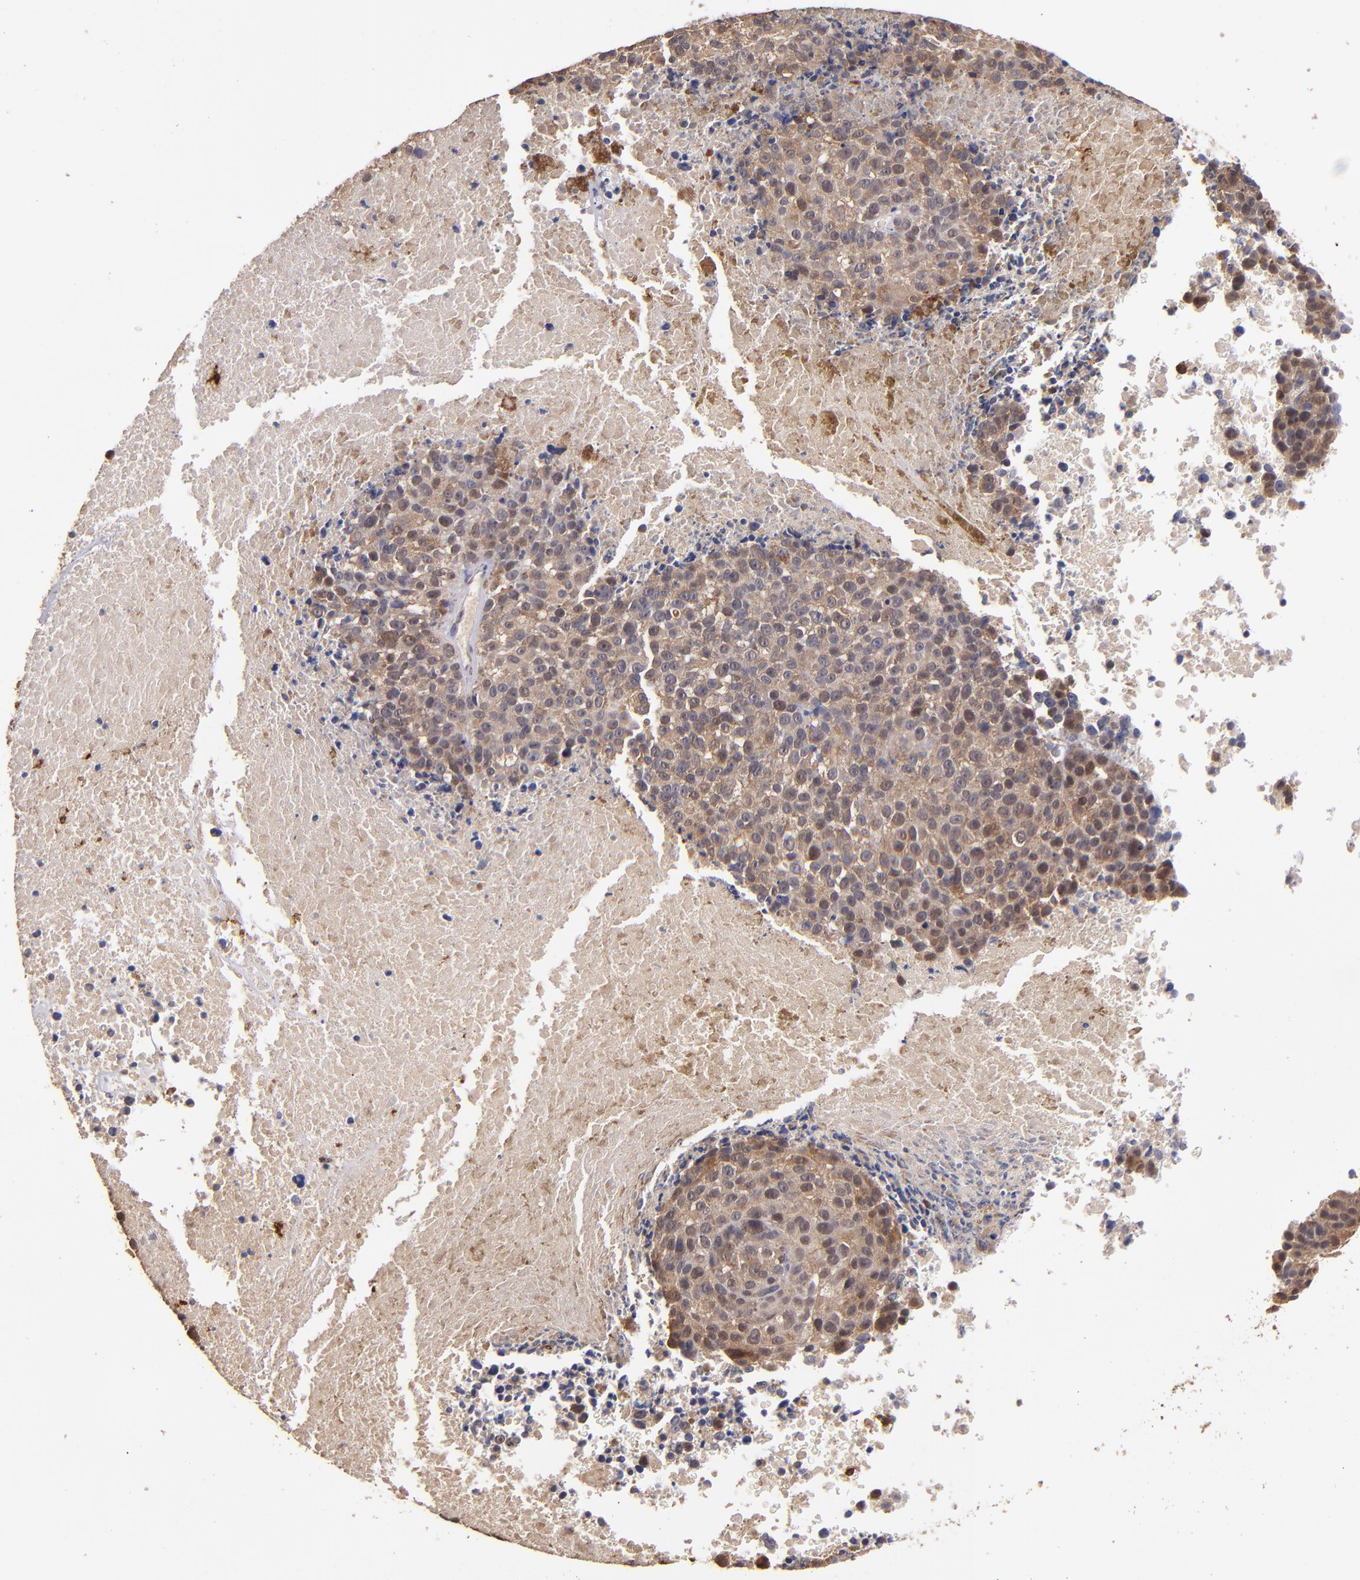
{"staining": {"intensity": "weak", "quantity": ">75%", "location": "cytoplasmic/membranous"}, "tissue": "melanoma", "cell_type": "Tumor cells", "image_type": "cancer", "snomed": [{"axis": "morphology", "description": "Malignant melanoma, Metastatic site"}, {"axis": "topography", "description": "Cerebral cortex"}], "caption": "Brown immunohistochemical staining in human melanoma reveals weak cytoplasmic/membranous staining in approximately >75% of tumor cells.", "gene": "TTLL12", "patient": {"sex": "female", "age": 52}}